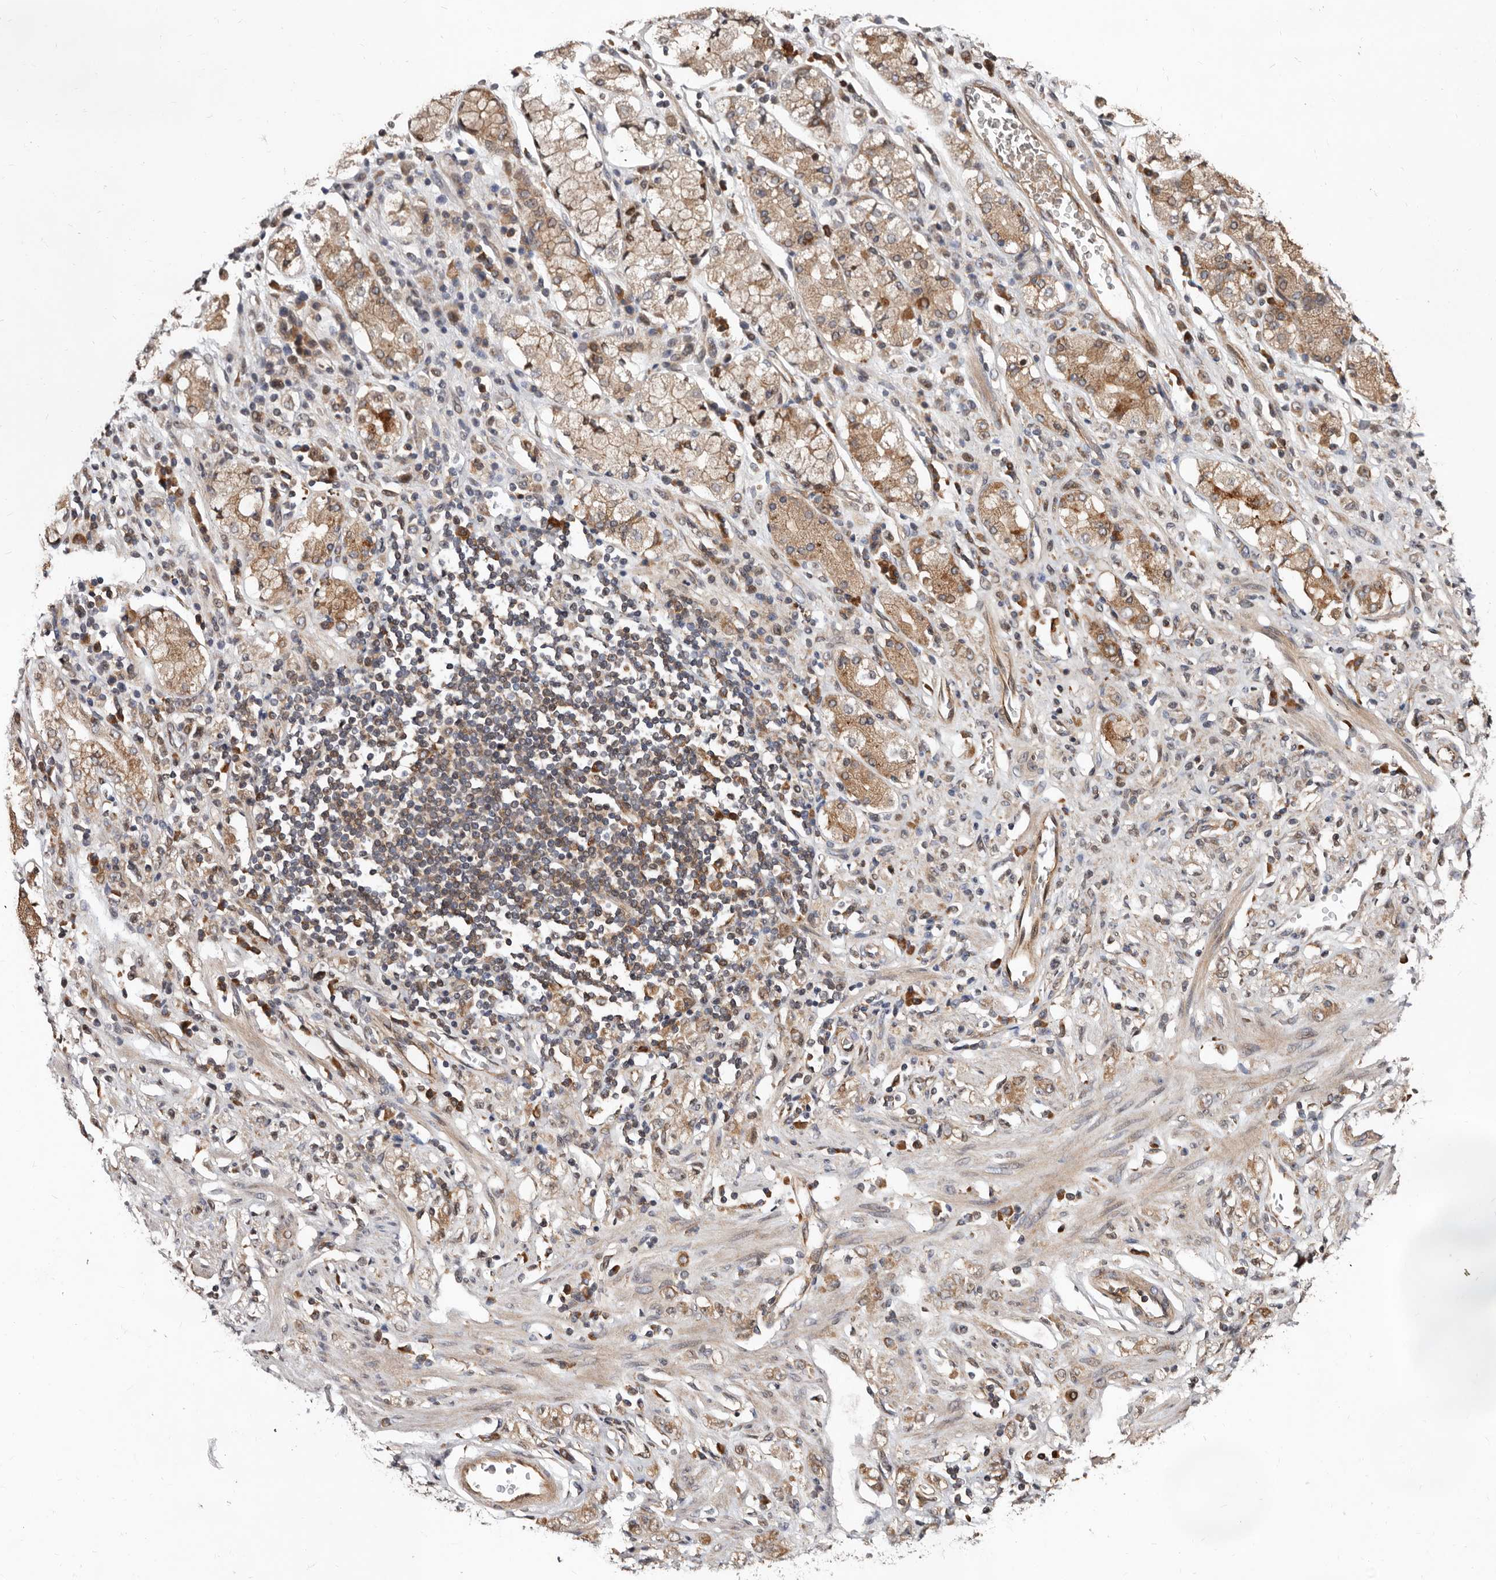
{"staining": {"intensity": "weak", "quantity": ">75%", "location": "cytoplasmic/membranous"}, "tissue": "stomach cancer", "cell_type": "Tumor cells", "image_type": "cancer", "snomed": [{"axis": "morphology", "description": "Normal tissue, NOS"}, {"axis": "morphology", "description": "Adenocarcinoma, NOS"}, {"axis": "topography", "description": "Stomach"}], "caption": "Immunohistochemistry of human stomach adenocarcinoma reveals low levels of weak cytoplasmic/membranous staining in approximately >75% of tumor cells.", "gene": "WEE2", "patient": {"sex": "male", "age": 82}}